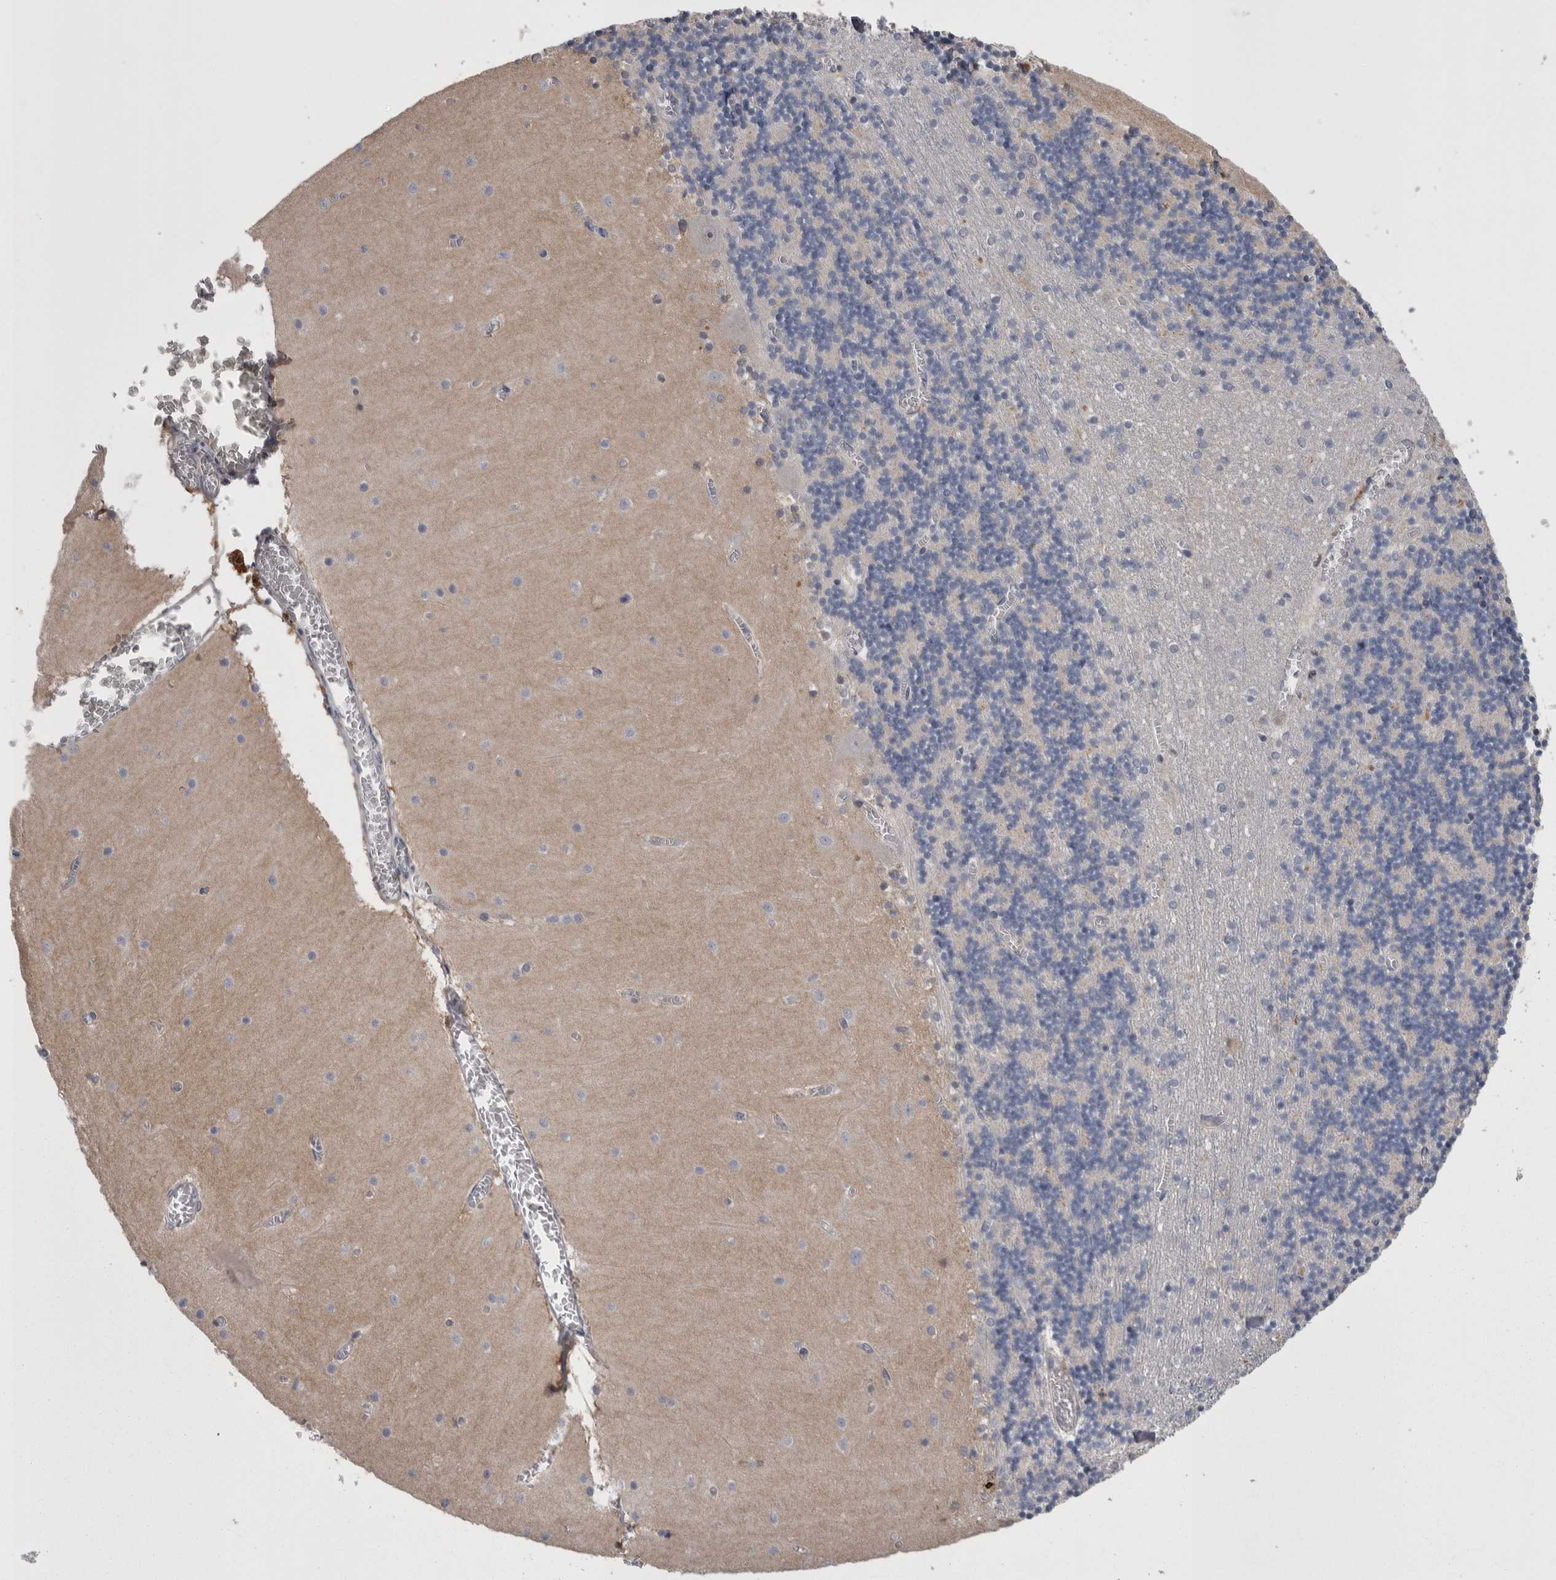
{"staining": {"intensity": "negative", "quantity": "none", "location": "none"}, "tissue": "cerebellum", "cell_type": "Cells in granular layer", "image_type": "normal", "snomed": [{"axis": "morphology", "description": "Normal tissue, NOS"}, {"axis": "topography", "description": "Cerebellum"}], "caption": "This is an immunohistochemistry histopathology image of benign cerebellum. There is no positivity in cells in granular layer.", "gene": "STC1", "patient": {"sex": "female", "age": 28}}